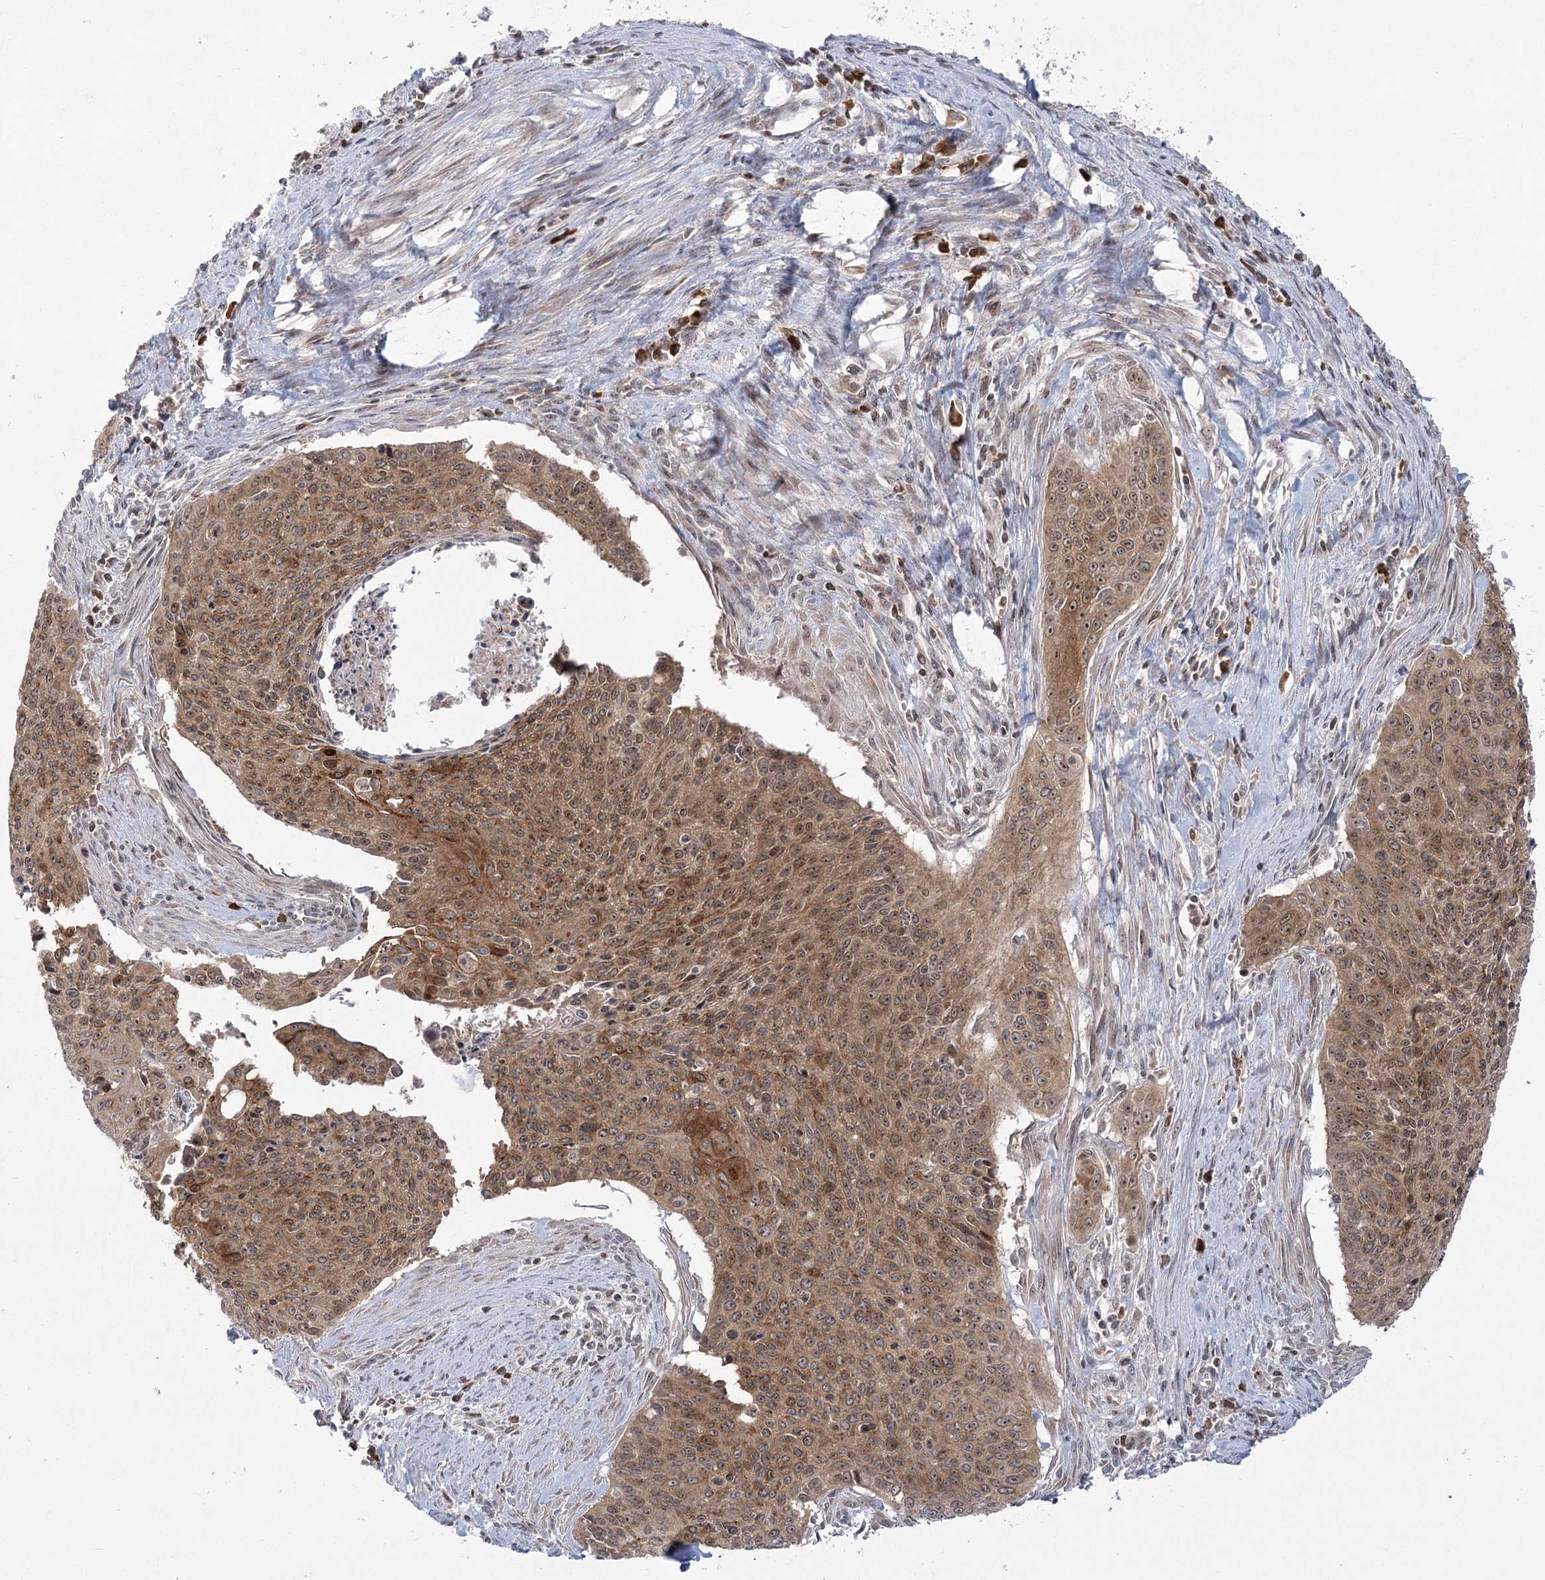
{"staining": {"intensity": "moderate", "quantity": ">75%", "location": "cytoplasmic/membranous"}, "tissue": "cervical cancer", "cell_type": "Tumor cells", "image_type": "cancer", "snomed": [{"axis": "morphology", "description": "Squamous cell carcinoma, NOS"}, {"axis": "topography", "description": "Cervix"}], "caption": "High-power microscopy captured an immunohistochemistry (IHC) image of cervical squamous cell carcinoma, revealing moderate cytoplasmic/membranous staining in about >75% of tumor cells. (Brightfield microscopy of DAB IHC at high magnification).", "gene": "SYTL1", "patient": {"sex": "female", "age": 55}}